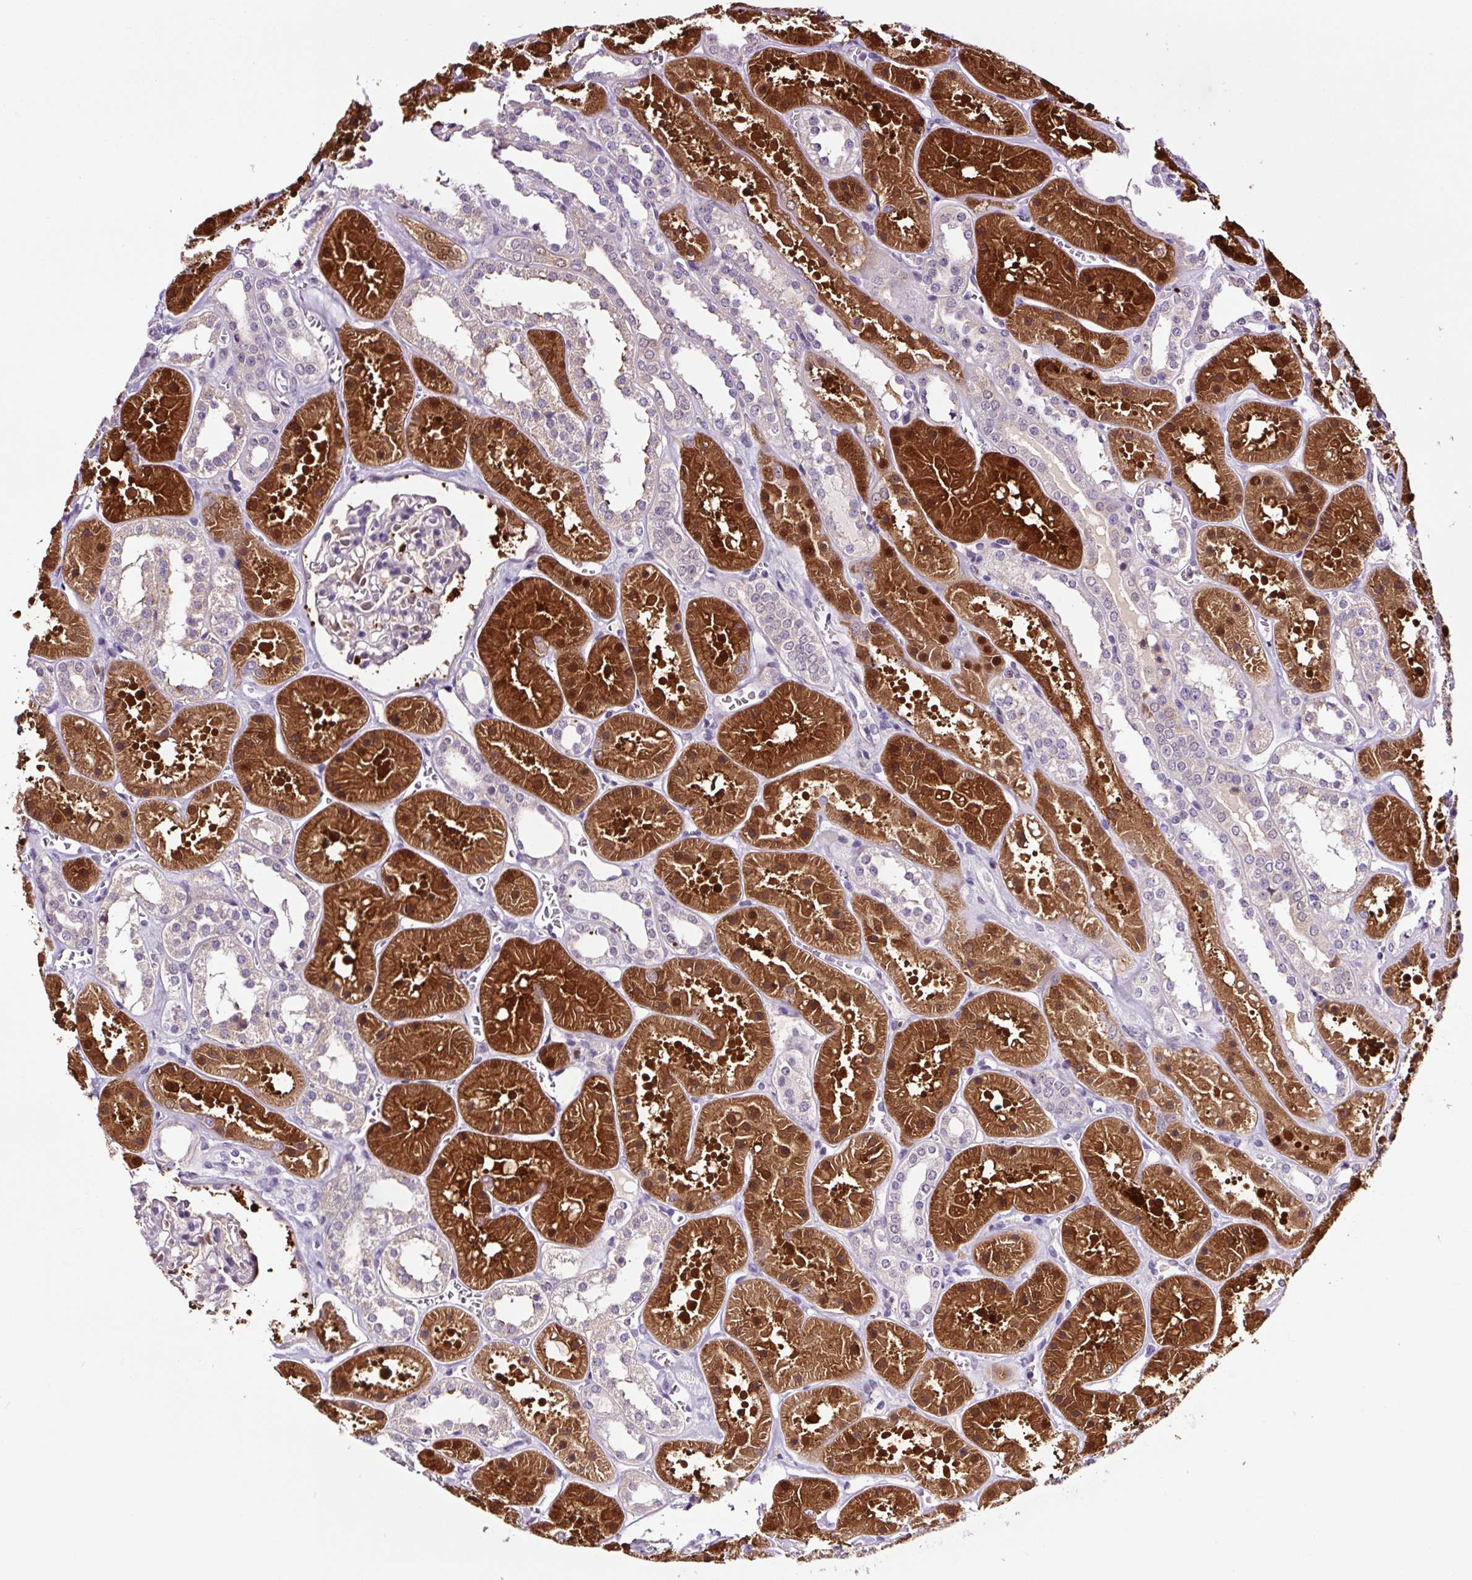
{"staining": {"intensity": "moderate", "quantity": "<25%", "location": "nuclear"}, "tissue": "kidney", "cell_type": "Cells in glomeruli", "image_type": "normal", "snomed": [{"axis": "morphology", "description": "Normal tissue, NOS"}, {"axis": "topography", "description": "Kidney"}], "caption": "High-magnification brightfield microscopy of unremarkable kidney stained with DAB (brown) and counterstained with hematoxylin (blue). cells in glomeruli exhibit moderate nuclear staining is identified in approximately<25% of cells. The staining is performed using DAB brown chromogen to label protein expression. The nuclei are counter-stained blue using hematoxylin.", "gene": "TAFA3", "patient": {"sex": "female", "age": 41}}